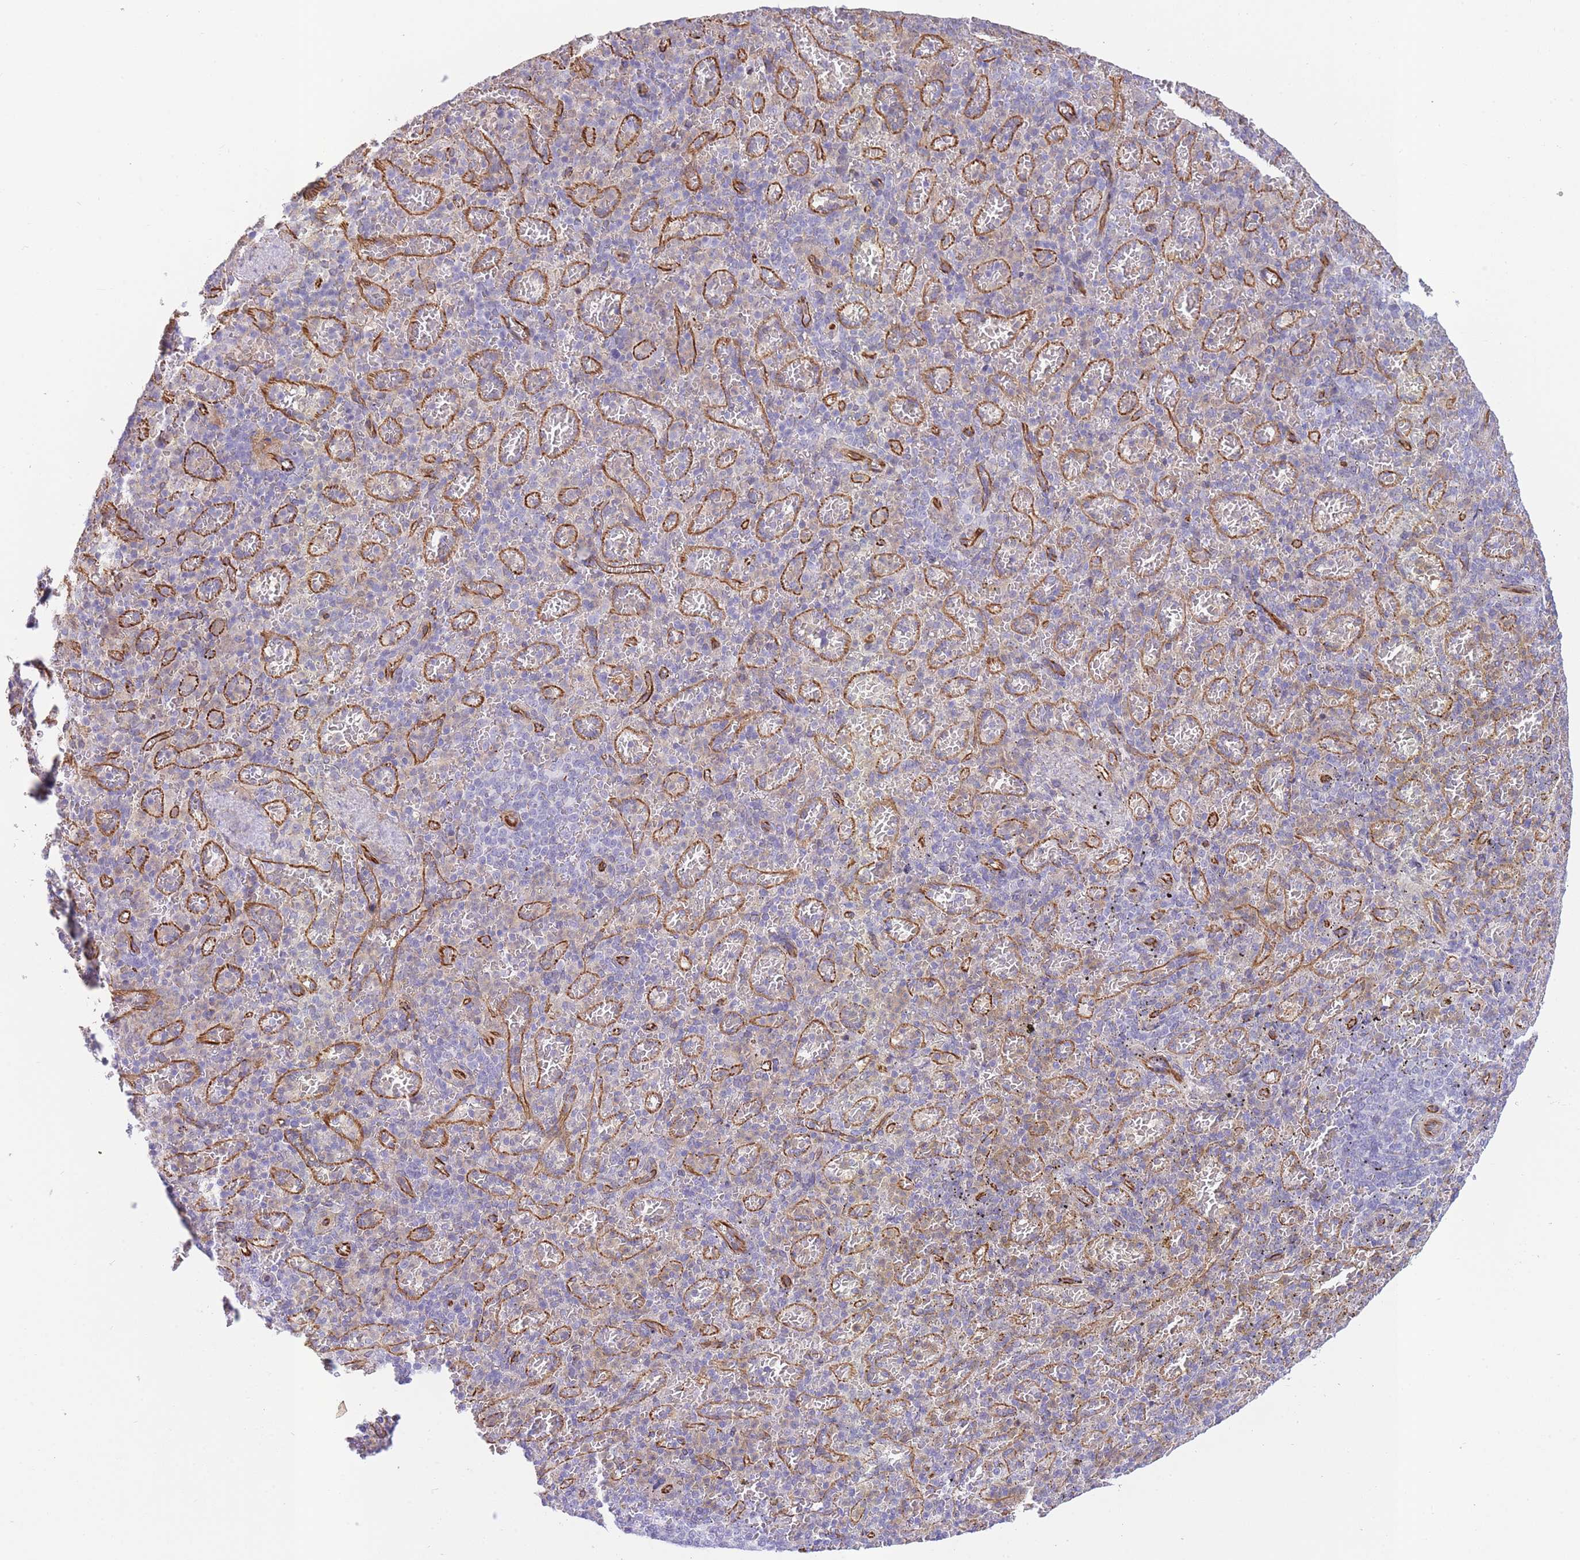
{"staining": {"intensity": "negative", "quantity": "none", "location": "none"}, "tissue": "spleen", "cell_type": "Cells in red pulp", "image_type": "normal", "snomed": [{"axis": "morphology", "description": "Normal tissue, NOS"}, {"axis": "topography", "description": "Spleen"}], "caption": "The micrograph exhibits no staining of cells in red pulp in unremarkable spleen.", "gene": "ECPAS", "patient": {"sex": "female", "age": 74}}